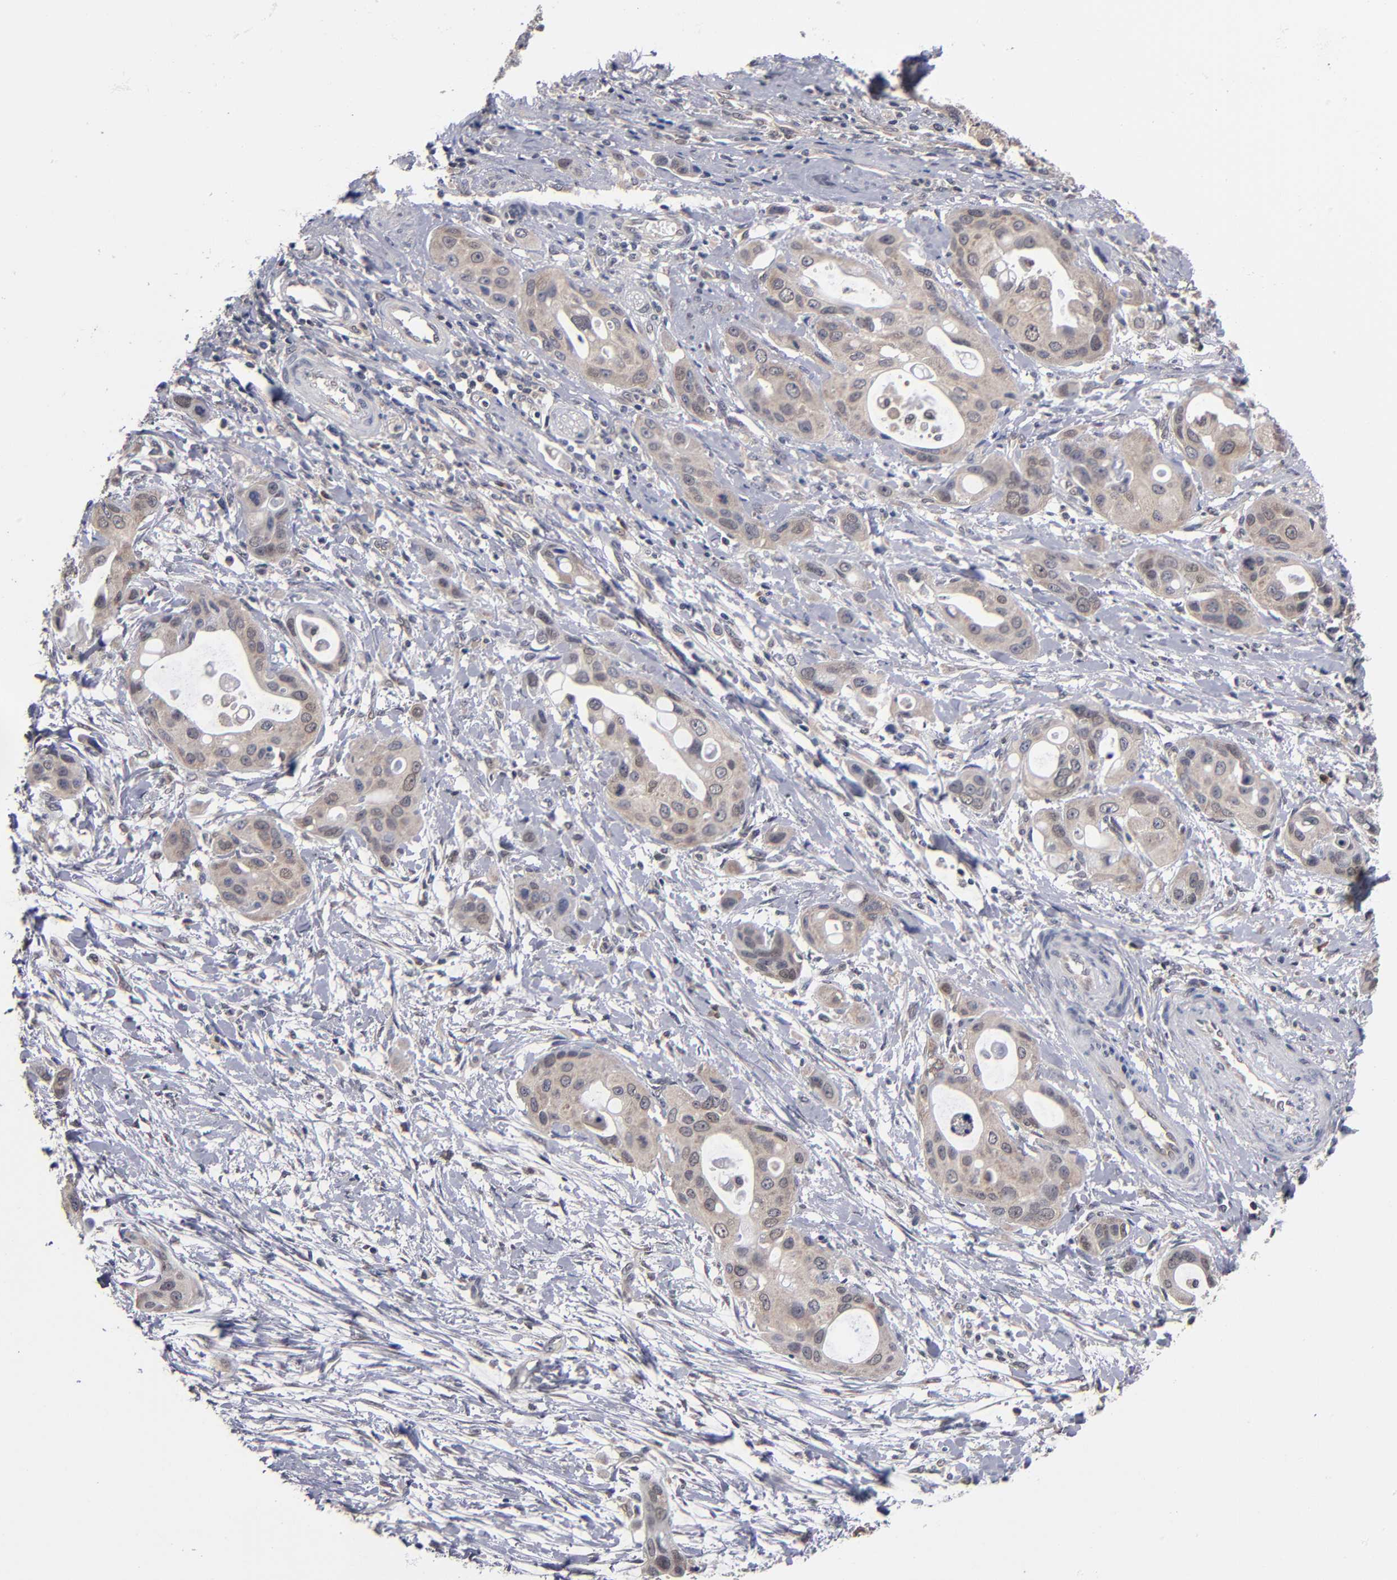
{"staining": {"intensity": "weak", "quantity": ">75%", "location": "cytoplasmic/membranous"}, "tissue": "pancreatic cancer", "cell_type": "Tumor cells", "image_type": "cancer", "snomed": [{"axis": "morphology", "description": "Adenocarcinoma, NOS"}, {"axis": "topography", "description": "Pancreas"}], "caption": "Protein expression by IHC displays weak cytoplasmic/membranous positivity in approximately >75% of tumor cells in pancreatic adenocarcinoma. Using DAB (brown) and hematoxylin (blue) stains, captured at high magnification using brightfield microscopy.", "gene": "ALG13", "patient": {"sex": "female", "age": 60}}